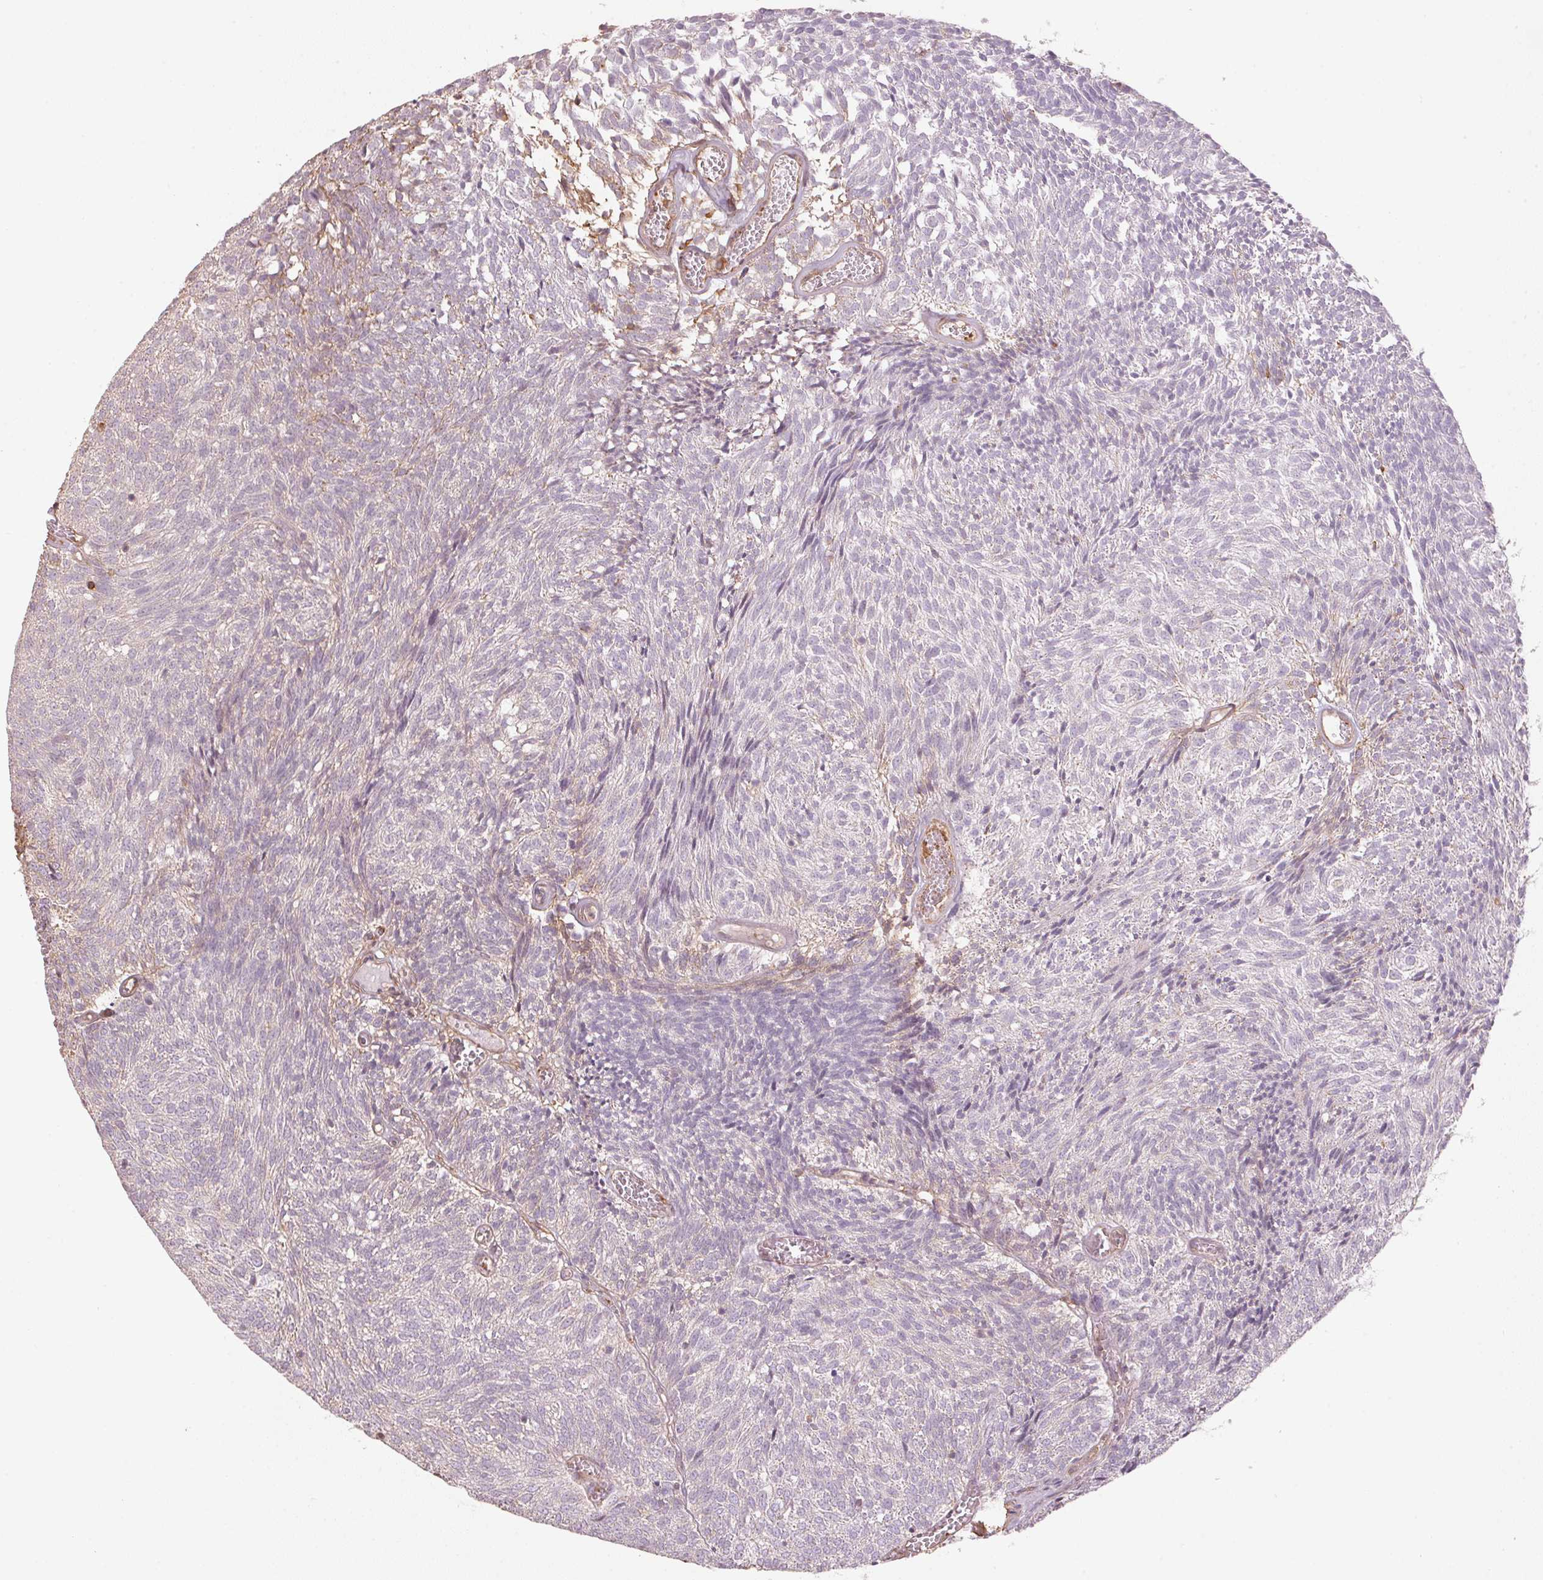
{"staining": {"intensity": "negative", "quantity": "none", "location": "none"}, "tissue": "urothelial cancer", "cell_type": "Tumor cells", "image_type": "cancer", "snomed": [{"axis": "morphology", "description": "Urothelial carcinoma, Low grade"}, {"axis": "topography", "description": "Urinary bladder"}], "caption": "DAB immunohistochemical staining of human low-grade urothelial carcinoma shows no significant expression in tumor cells. (DAB (3,3'-diaminobenzidine) immunohistochemistry, high magnification).", "gene": "QDPR", "patient": {"sex": "male", "age": 77}}